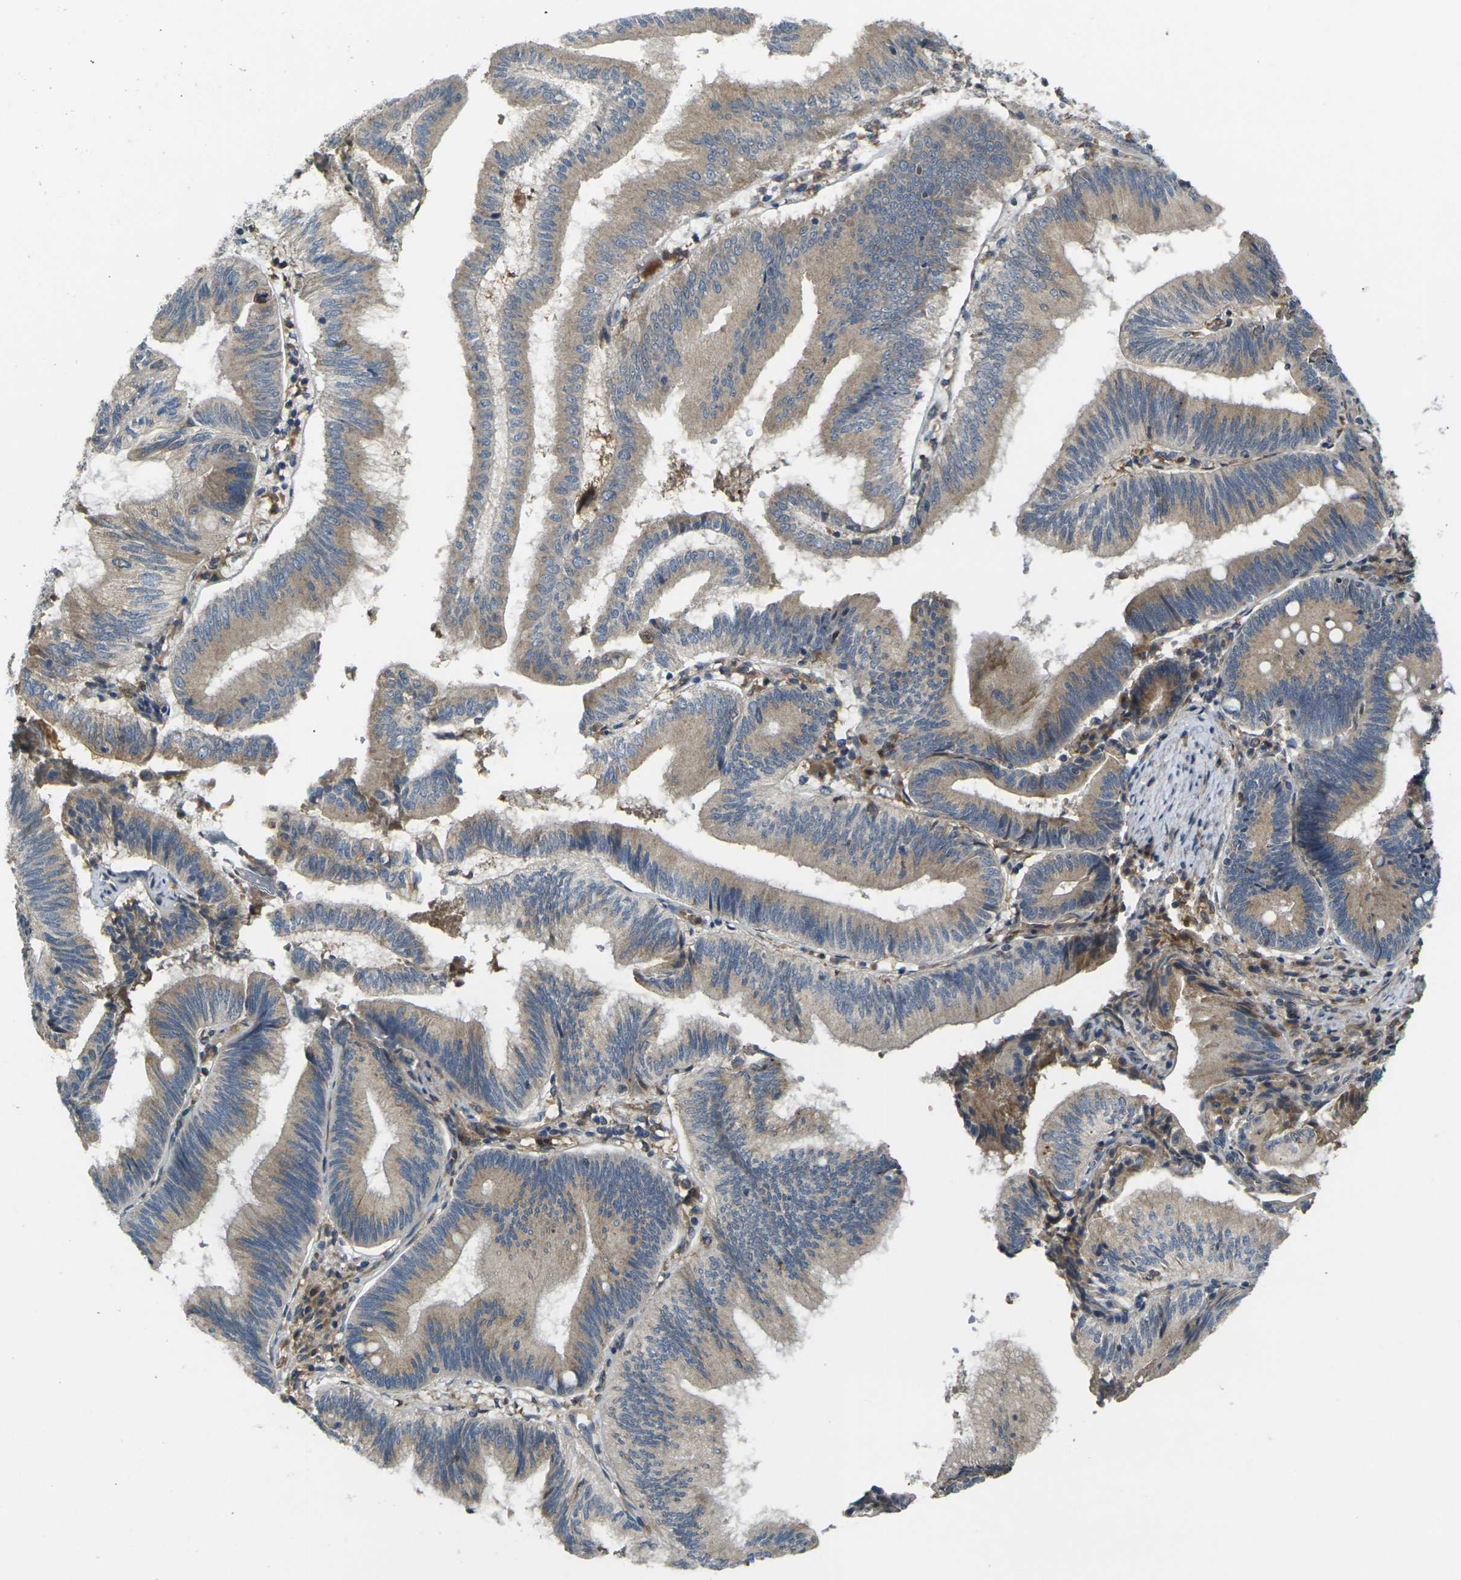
{"staining": {"intensity": "weak", "quantity": ">75%", "location": "cytoplasmic/membranous"}, "tissue": "pancreatic cancer", "cell_type": "Tumor cells", "image_type": "cancer", "snomed": [{"axis": "morphology", "description": "Adenocarcinoma, NOS"}, {"axis": "topography", "description": "Pancreas"}], "caption": "Brown immunohistochemical staining in pancreatic adenocarcinoma displays weak cytoplasmic/membranous positivity in approximately >75% of tumor cells.", "gene": "FZD1", "patient": {"sex": "male", "age": 82}}